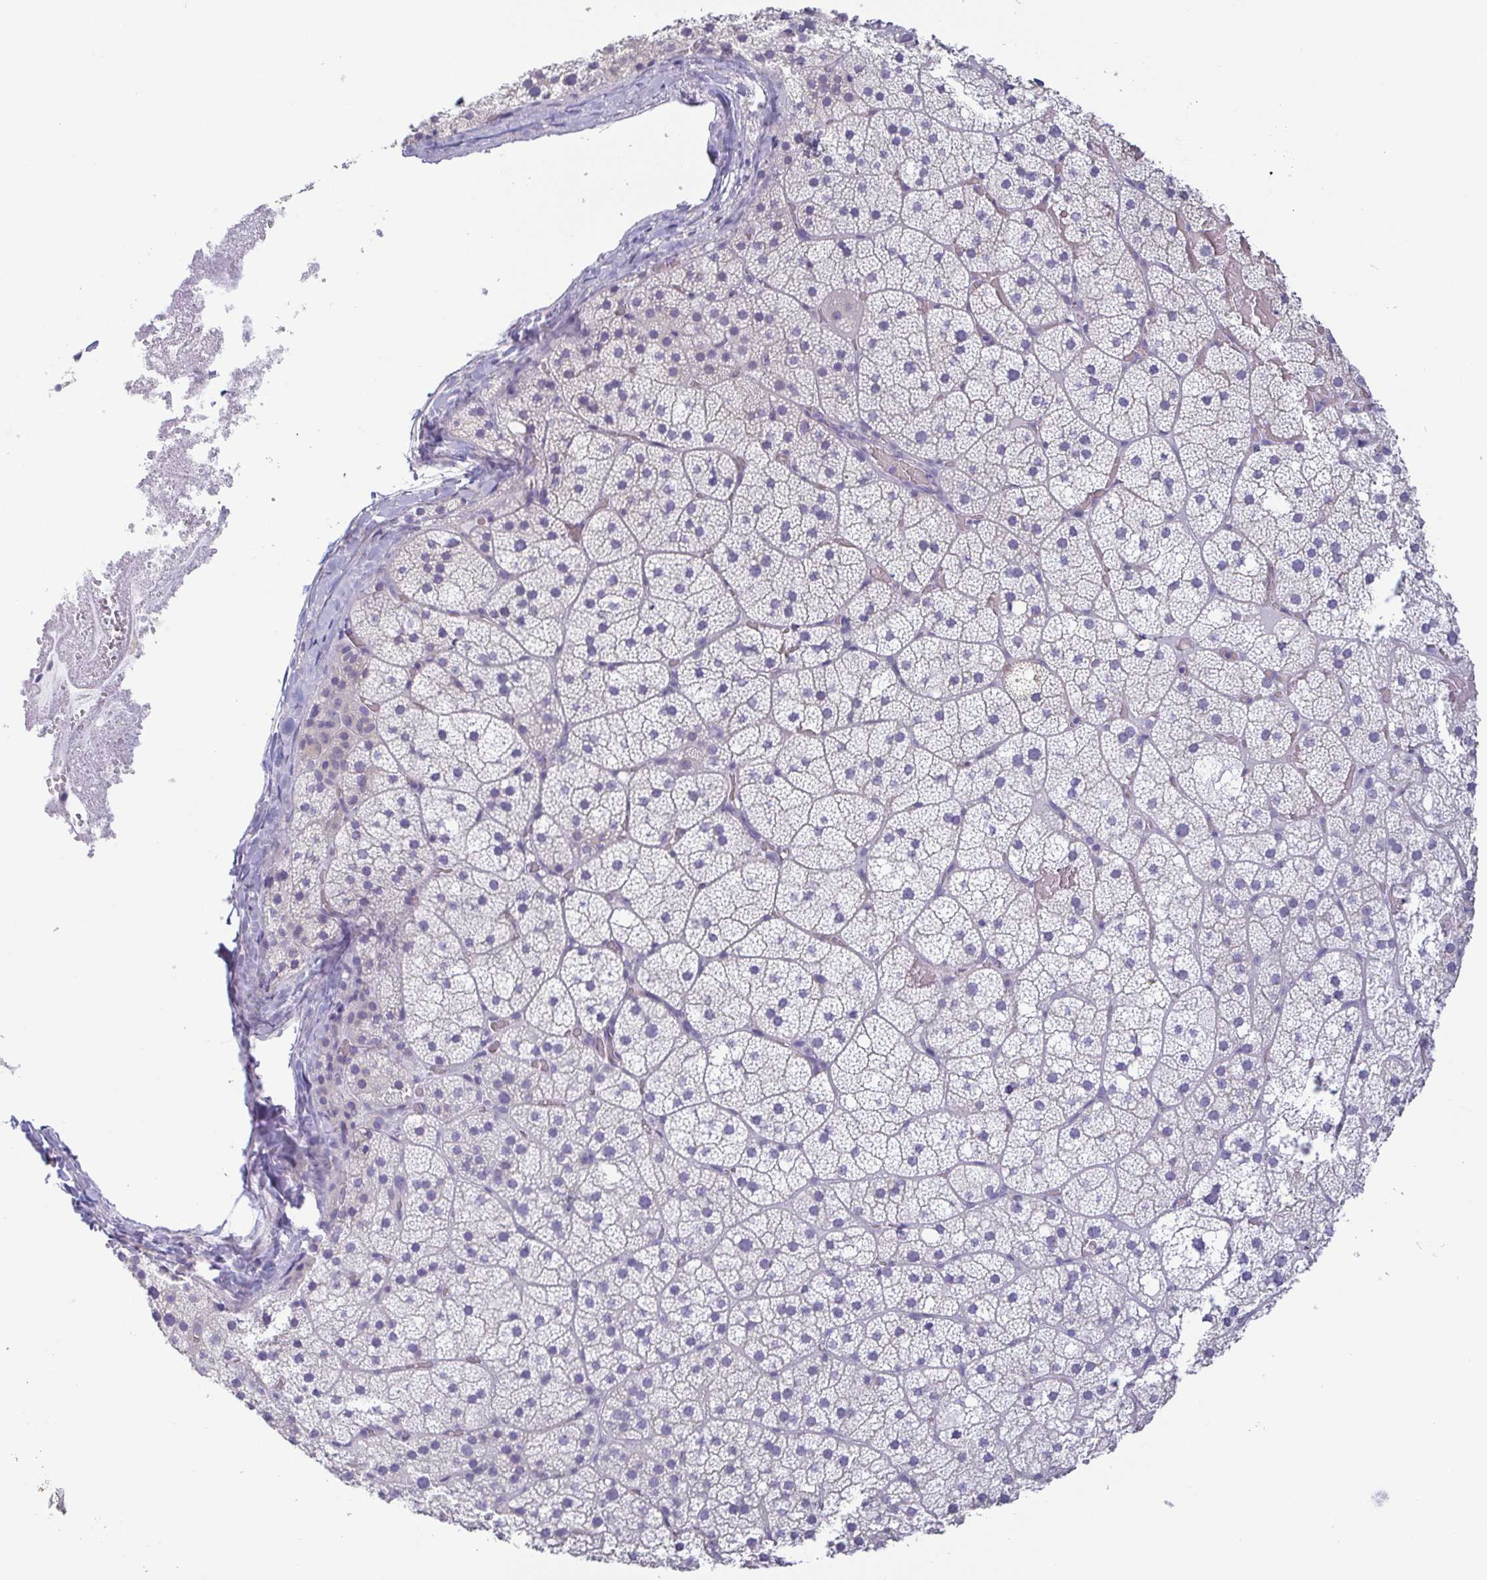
{"staining": {"intensity": "negative", "quantity": "none", "location": "none"}, "tissue": "adrenal gland", "cell_type": "Glandular cells", "image_type": "normal", "snomed": [{"axis": "morphology", "description": "Normal tissue, NOS"}, {"axis": "topography", "description": "Adrenal gland"}], "caption": "This is a photomicrograph of IHC staining of unremarkable adrenal gland, which shows no expression in glandular cells.", "gene": "ENSG00000275778", "patient": {"sex": "male", "age": 53}}